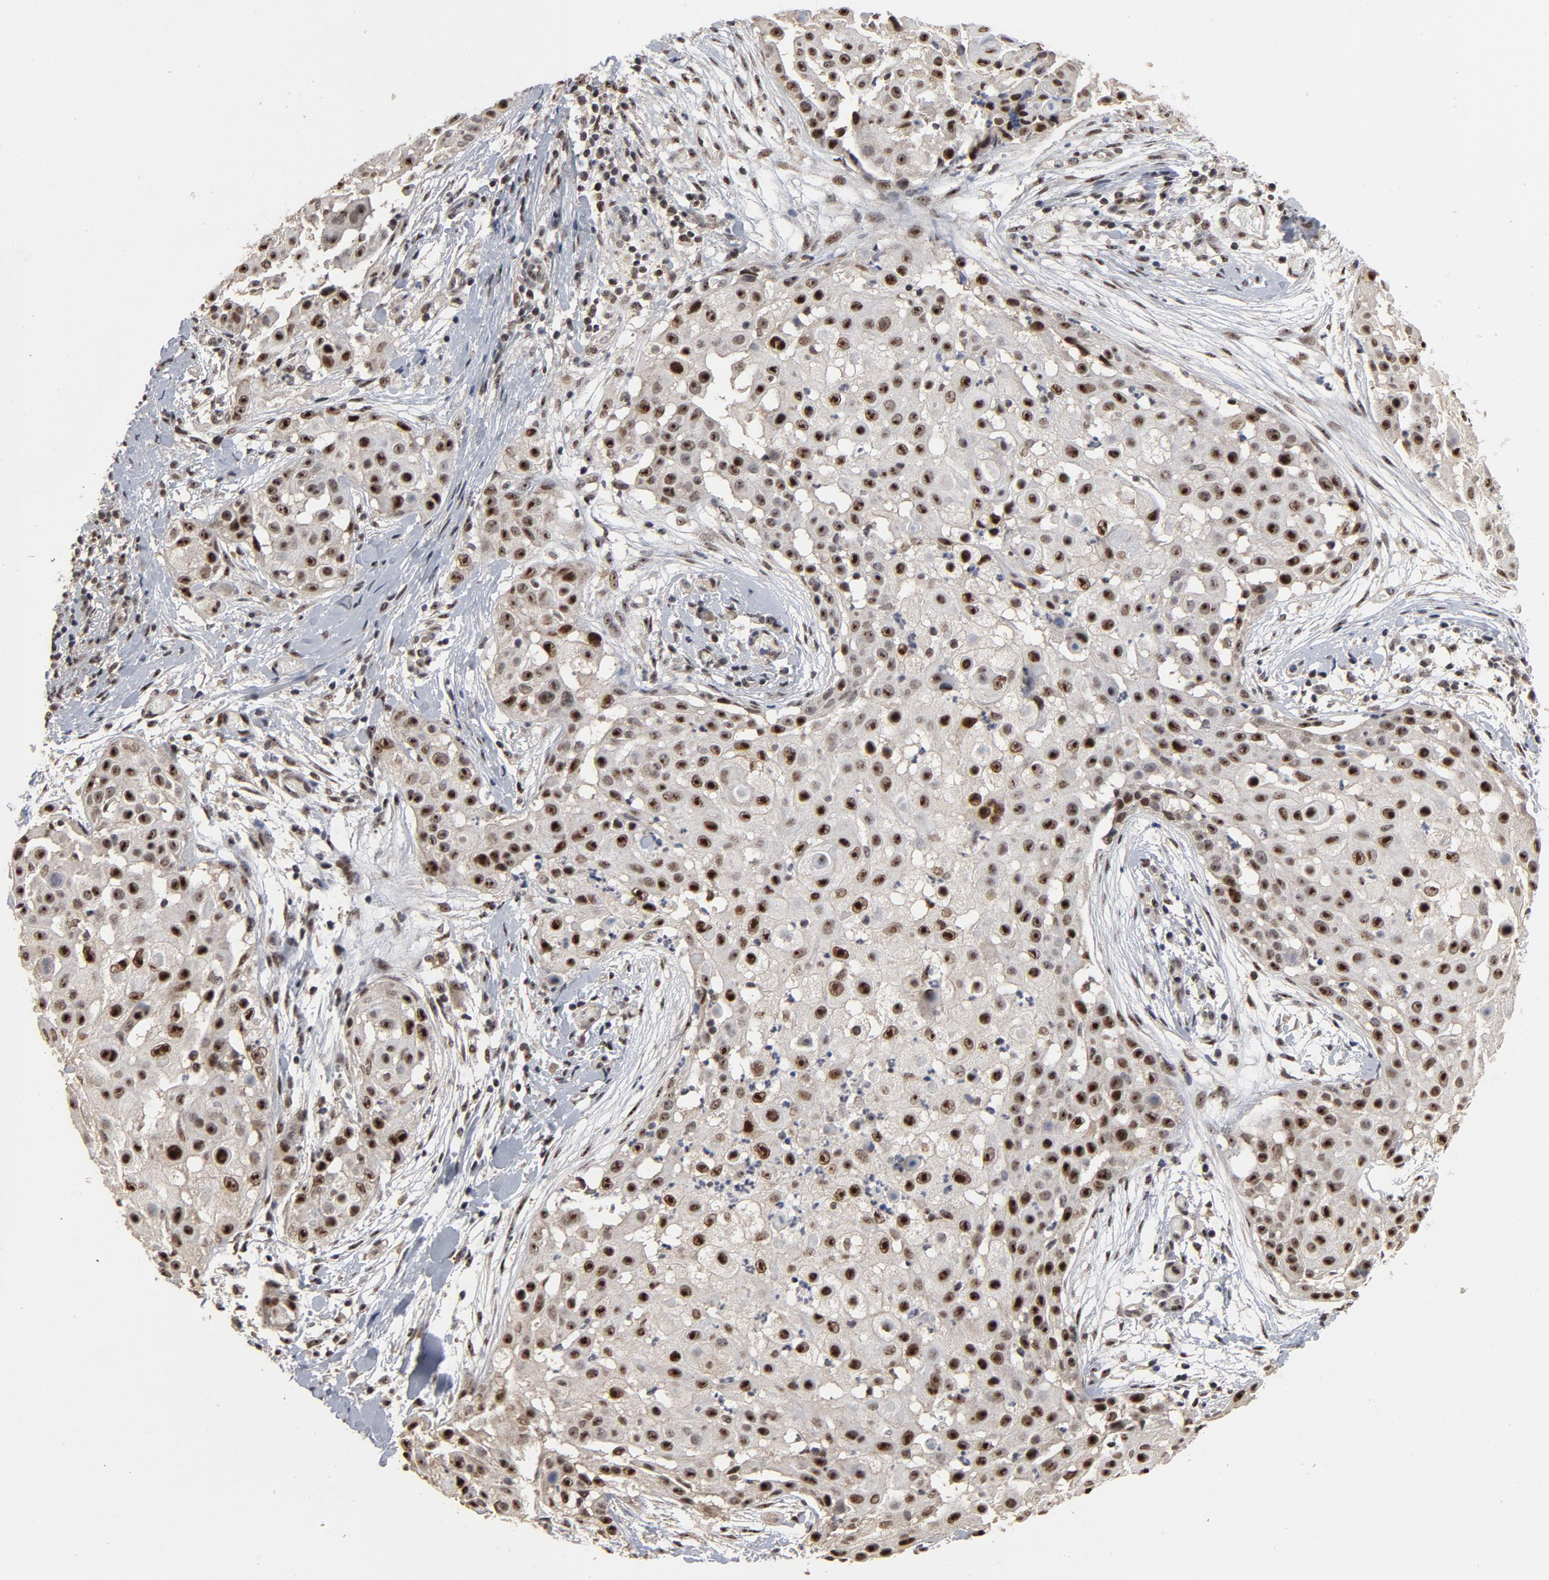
{"staining": {"intensity": "strong", "quantity": "25%-75%", "location": "nuclear"}, "tissue": "skin cancer", "cell_type": "Tumor cells", "image_type": "cancer", "snomed": [{"axis": "morphology", "description": "Squamous cell carcinoma, NOS"}, {"axis": "topography", "description": "Skin"}], "caption": "The micrograph displays immunohistochemical staining of skin cancer. There is strong nuclear positivity is appreciated in about 25%-75% of tumor cells.", "gene": "TP53RK", "patient": {"sex": "female", "age": 57}}